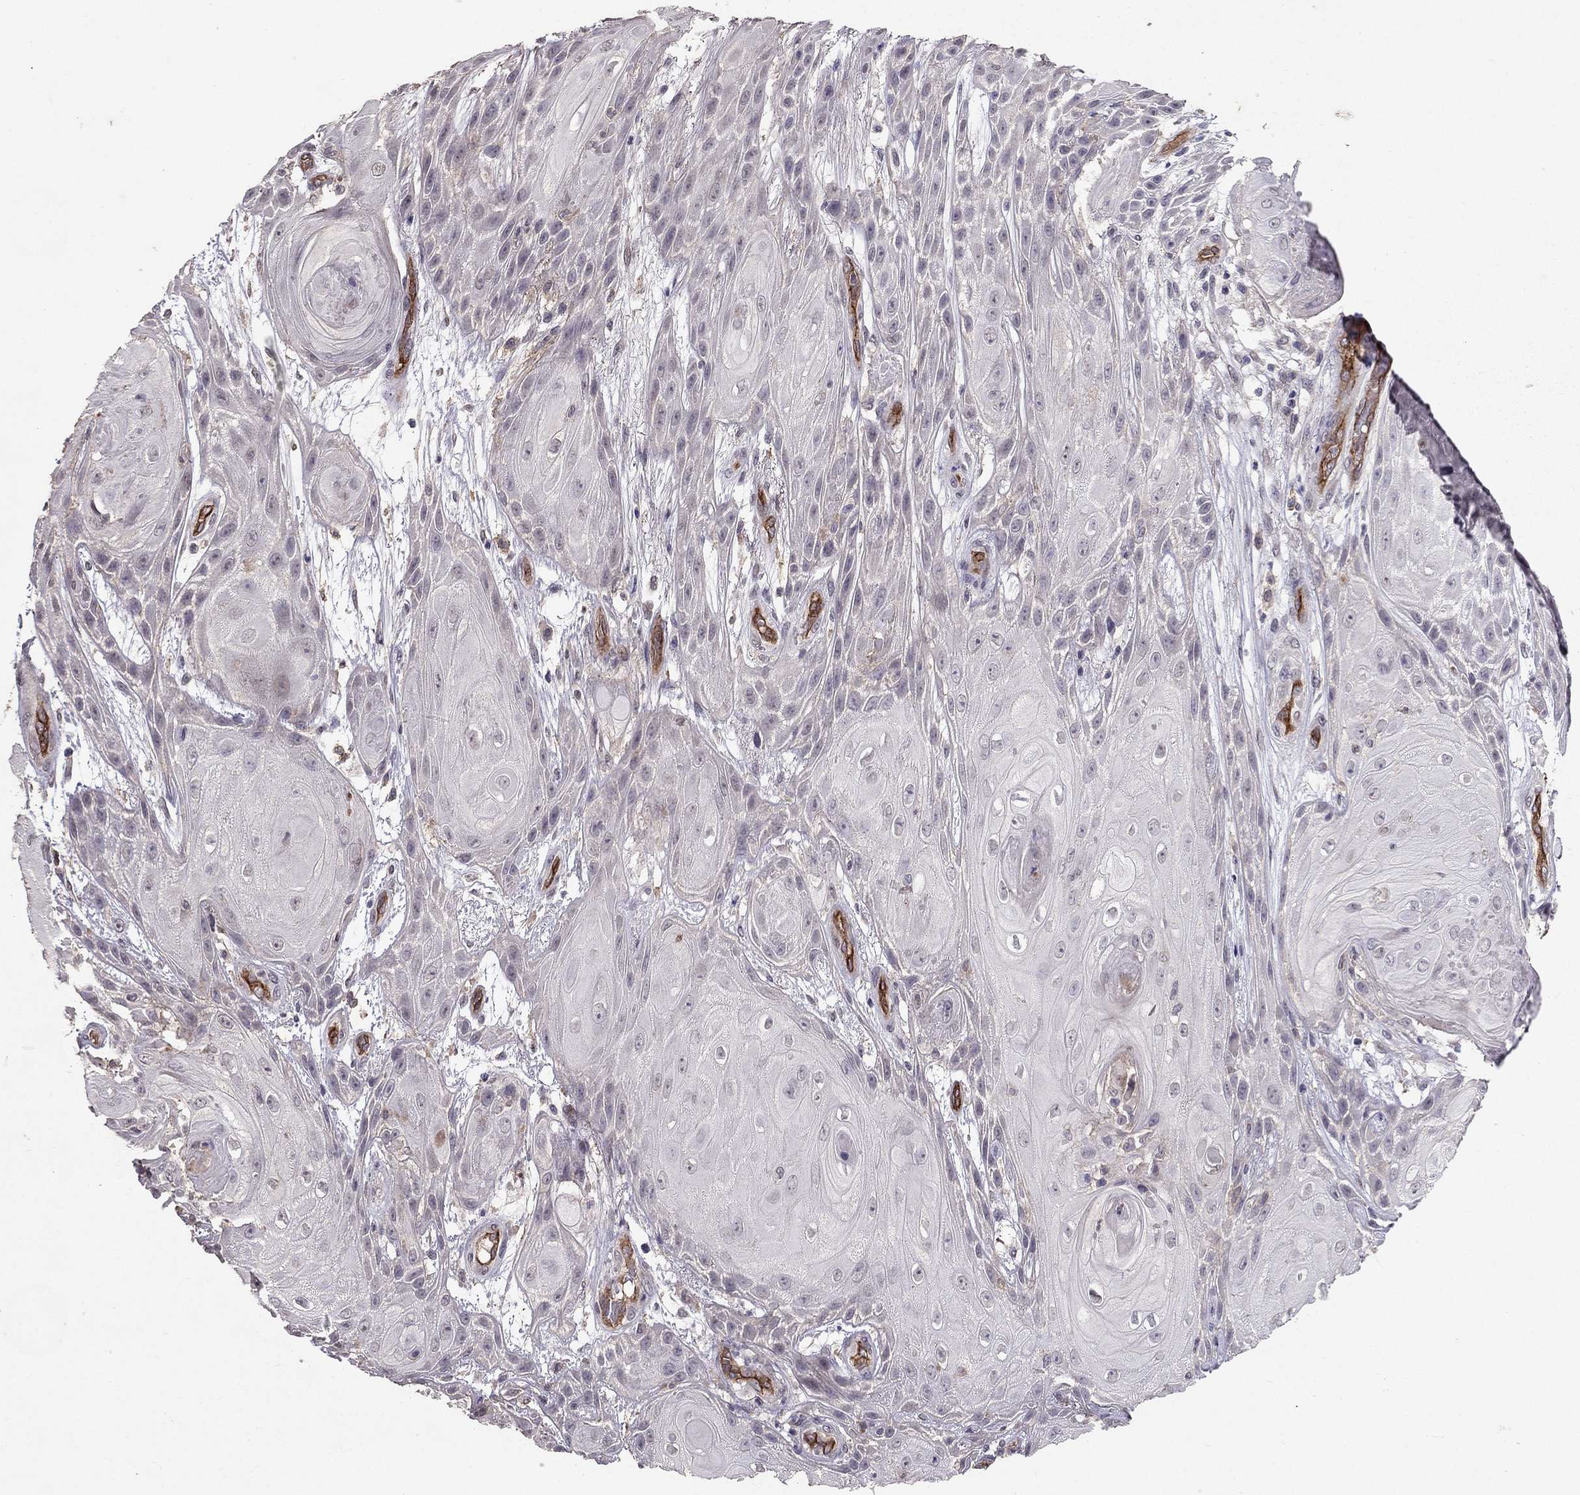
{"staining": {"intensity": "negative", "quantity": "none", "location": "none"}, "tissue": "skin cancer", "cell_type": "Tumor cells", "image_type": "cancer", "snomed": [{"axis": "morphology", "description": "Squamous cell carcinoma, NOS"}, {"axis": "topography", "description": "Skin"}], "caption": "An immunohistochemistry micrograph of skin cancer (squamous cell carcinoma) is shown. There is no staining in tumor cells of skin cancer (squamous cell carcinoma). The staining is performed using DAB (3,3'-diaminobenzidine) brown chromogen with nuclei counter-stained in using hematoxylin.", "gene": "RASIP1", "patient": {"sex": "male", "age": 62}}